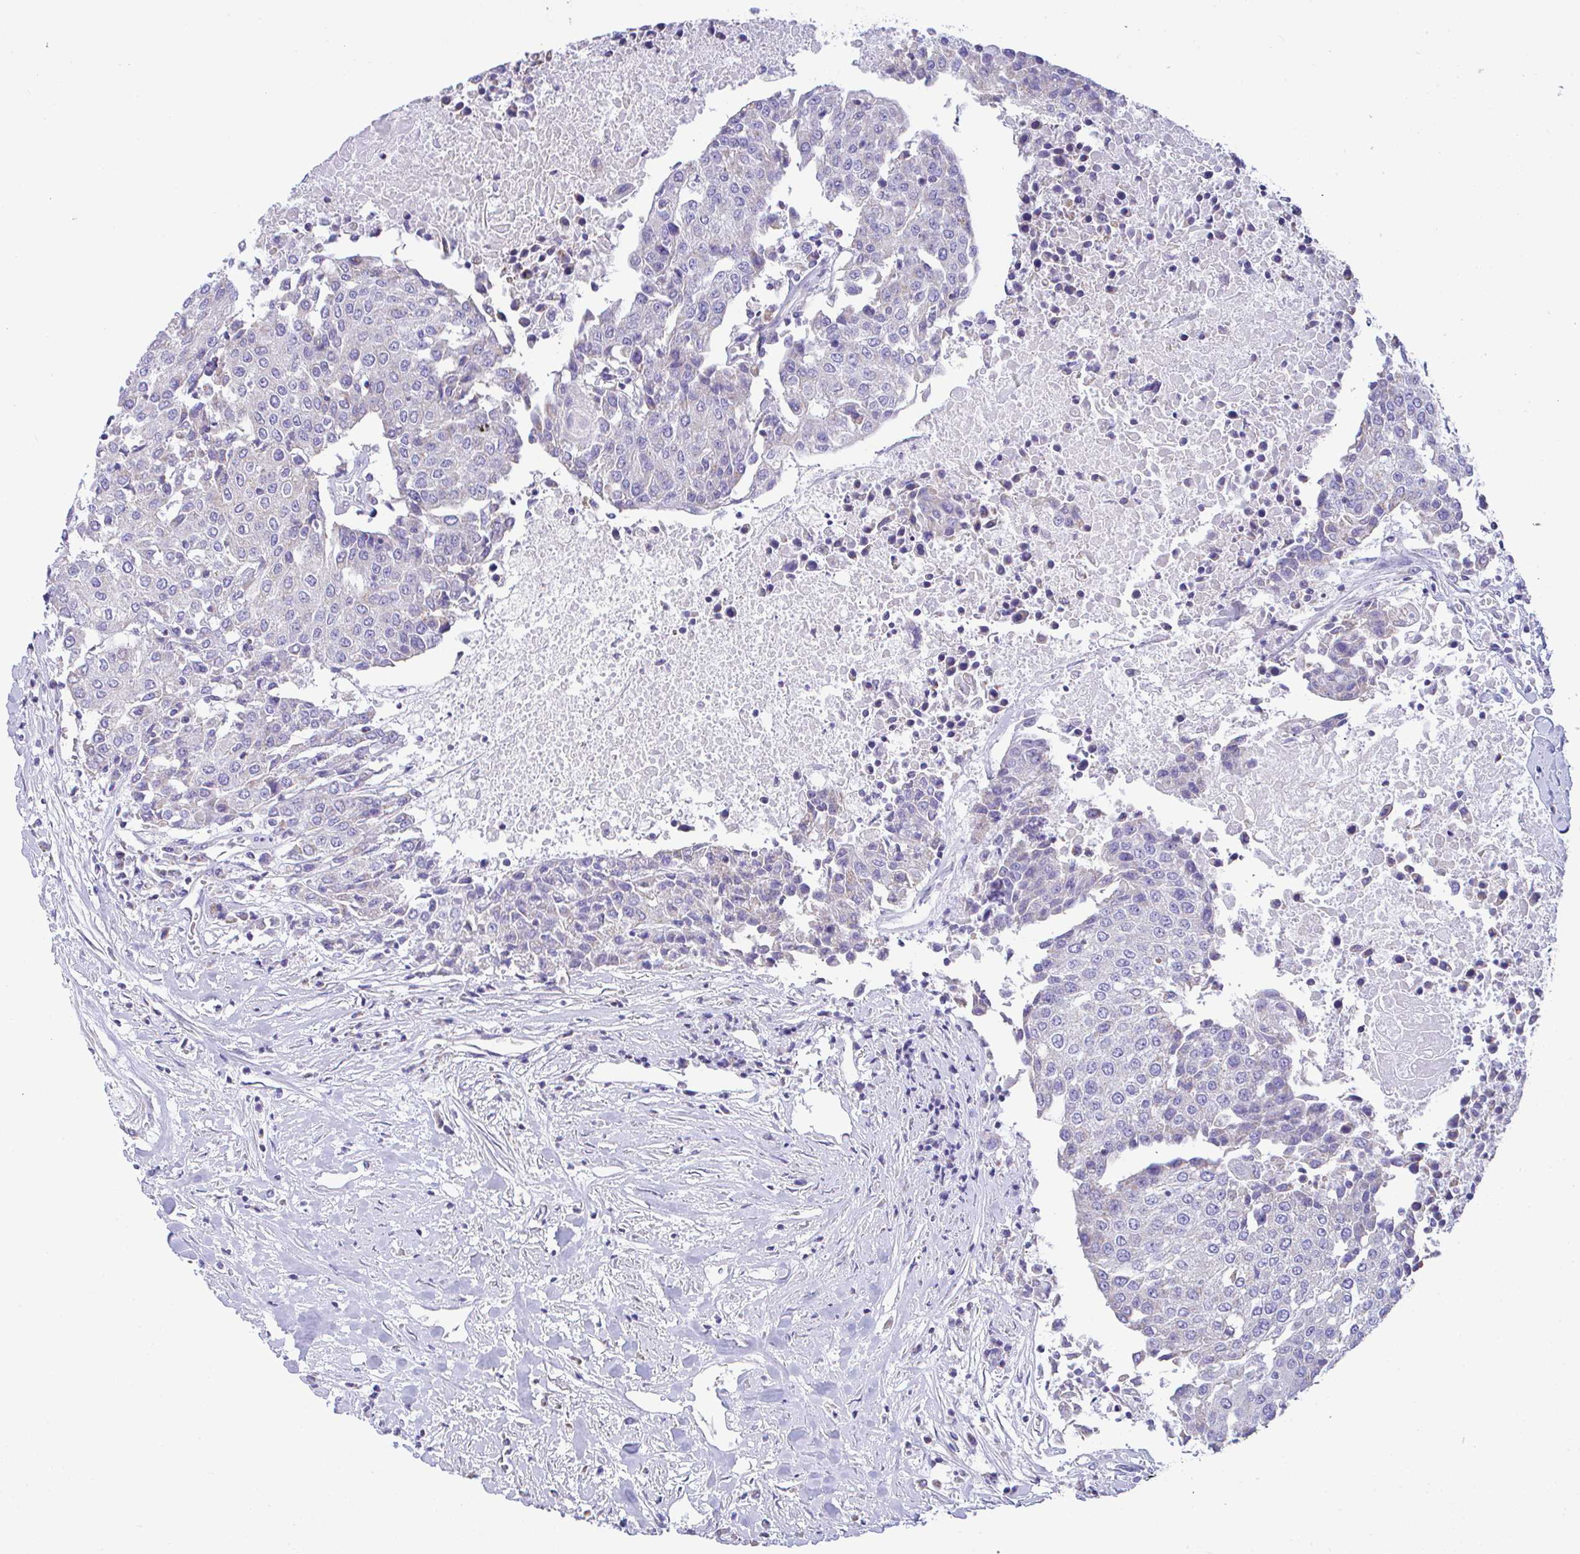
{"staining": {"intensity": "negative", "quantity": "none", "location": "none"}, "tissue": "urothelial cancer", "cell_type": "Tumor cells", "image_type": "cancer", "snomed": [{"axis": "morphology", "description": "Urothelial carcinoma, High grade"}, {"axis": "topography", "description": "Urinary bladder"}], "caption": "This is a photomicrograph of IHC staining of urothelial carcinoma (high-grade), which shows no expression in tumor cells.", "gene": "NLRP8", "patient": {"sex": "female", "age": 85}}